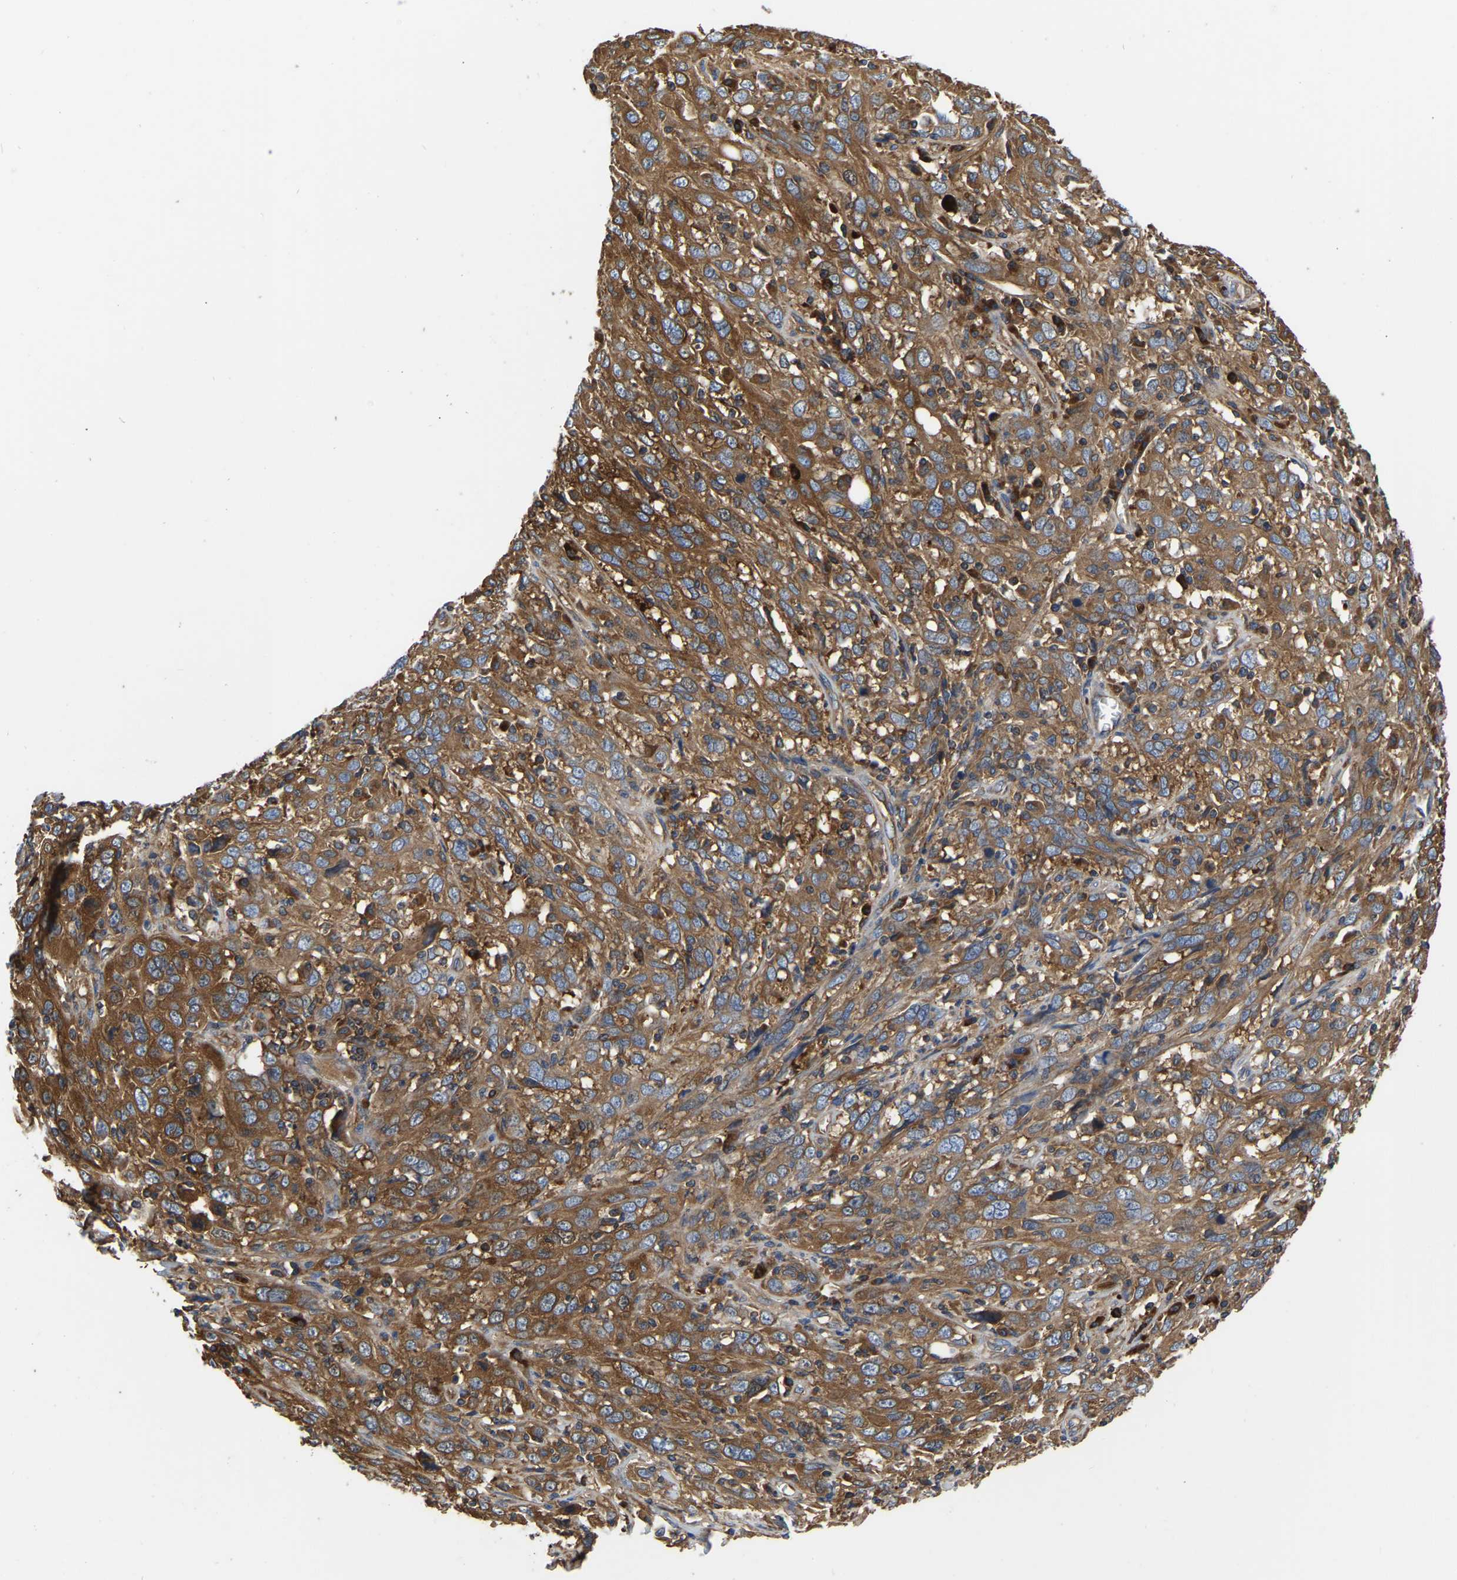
{"staining": {"intensity": "strong", "quantity": ">75%", "location": "cytoplasmic/membranous"}, "tissue": "cervical cancer", "cell_type": "Tumor cells", "image_type": "cancer", "snomed": [{"axis": "morphology", "description": "Squamous cell carcinoma, NOS"}, {"axis": "topography", "description": "Cervix"}], "caption": "Squamous cell carcinoma (cervical) tissue demonstrates strong cytoplasmic/membranous expression in approximately >75% of tumor cells, visualized by immunohistochemistry.", "gene": "GARS1", "patient": {"sex": "female", "age": 46}}